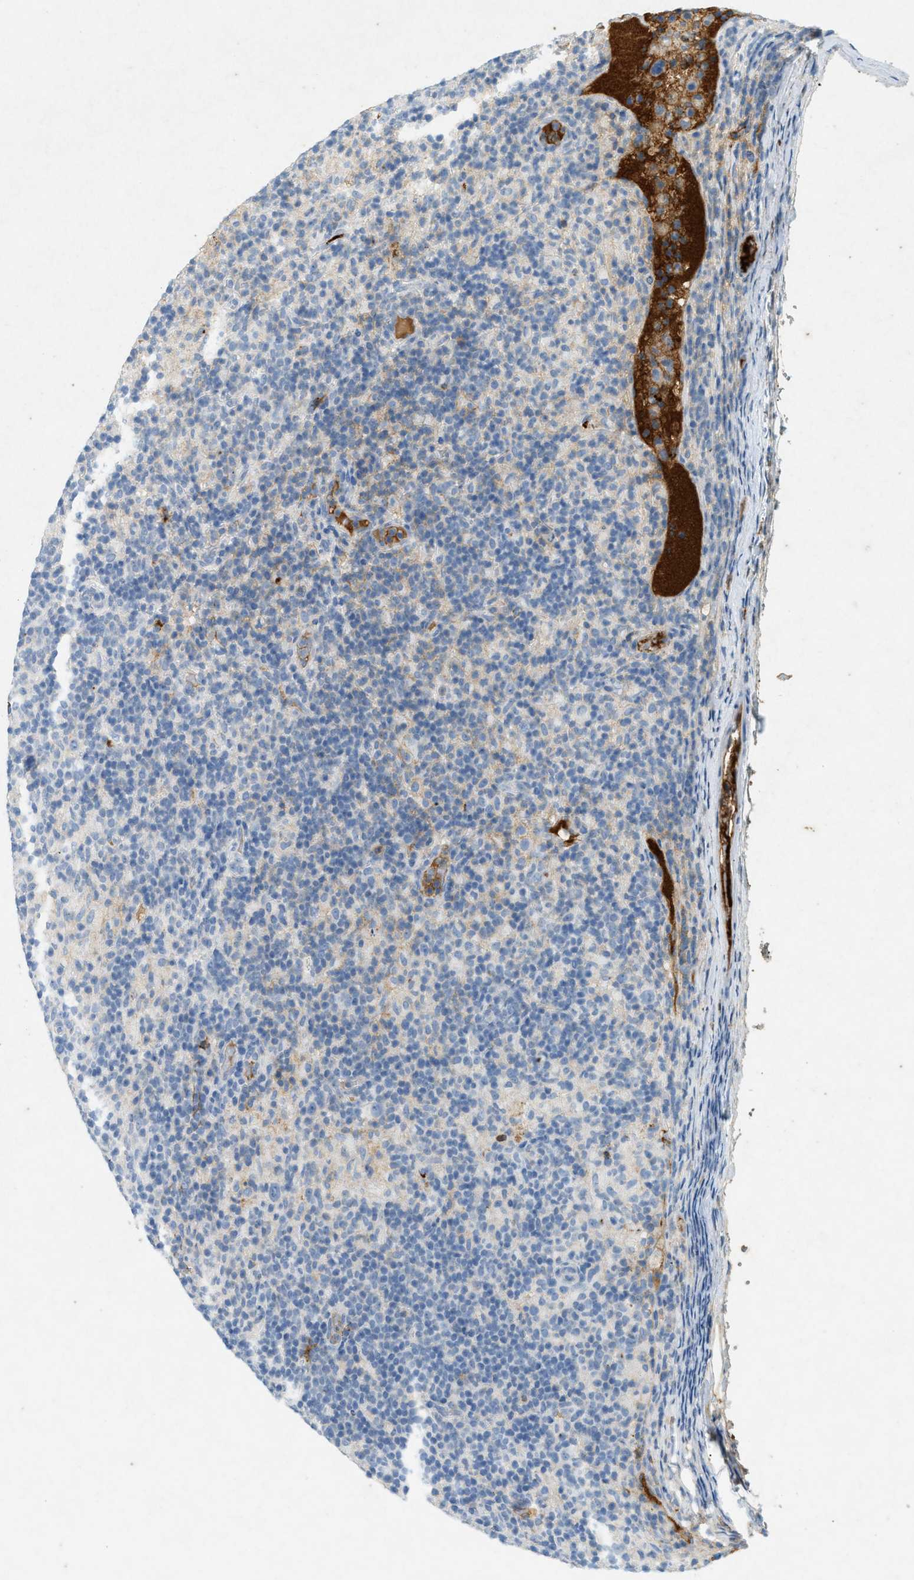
{"staining": {"intensity": "negative", "quantity": "none", "location": "none"}, "tissue": "lymphoma", "cell_type": "Tumor cells", "image_type": "cancer", "snomed": [{"axis": "morphology", "description": "Hodgkin's disease, NOS"}, {"axis": "topography", "description": "Lymph node"}], "caption": "The image reveals no significant staining in tumor cells of Hodgkin's disease.", "gene": "F2", "patient": {"sex": "male", "age": 70}}